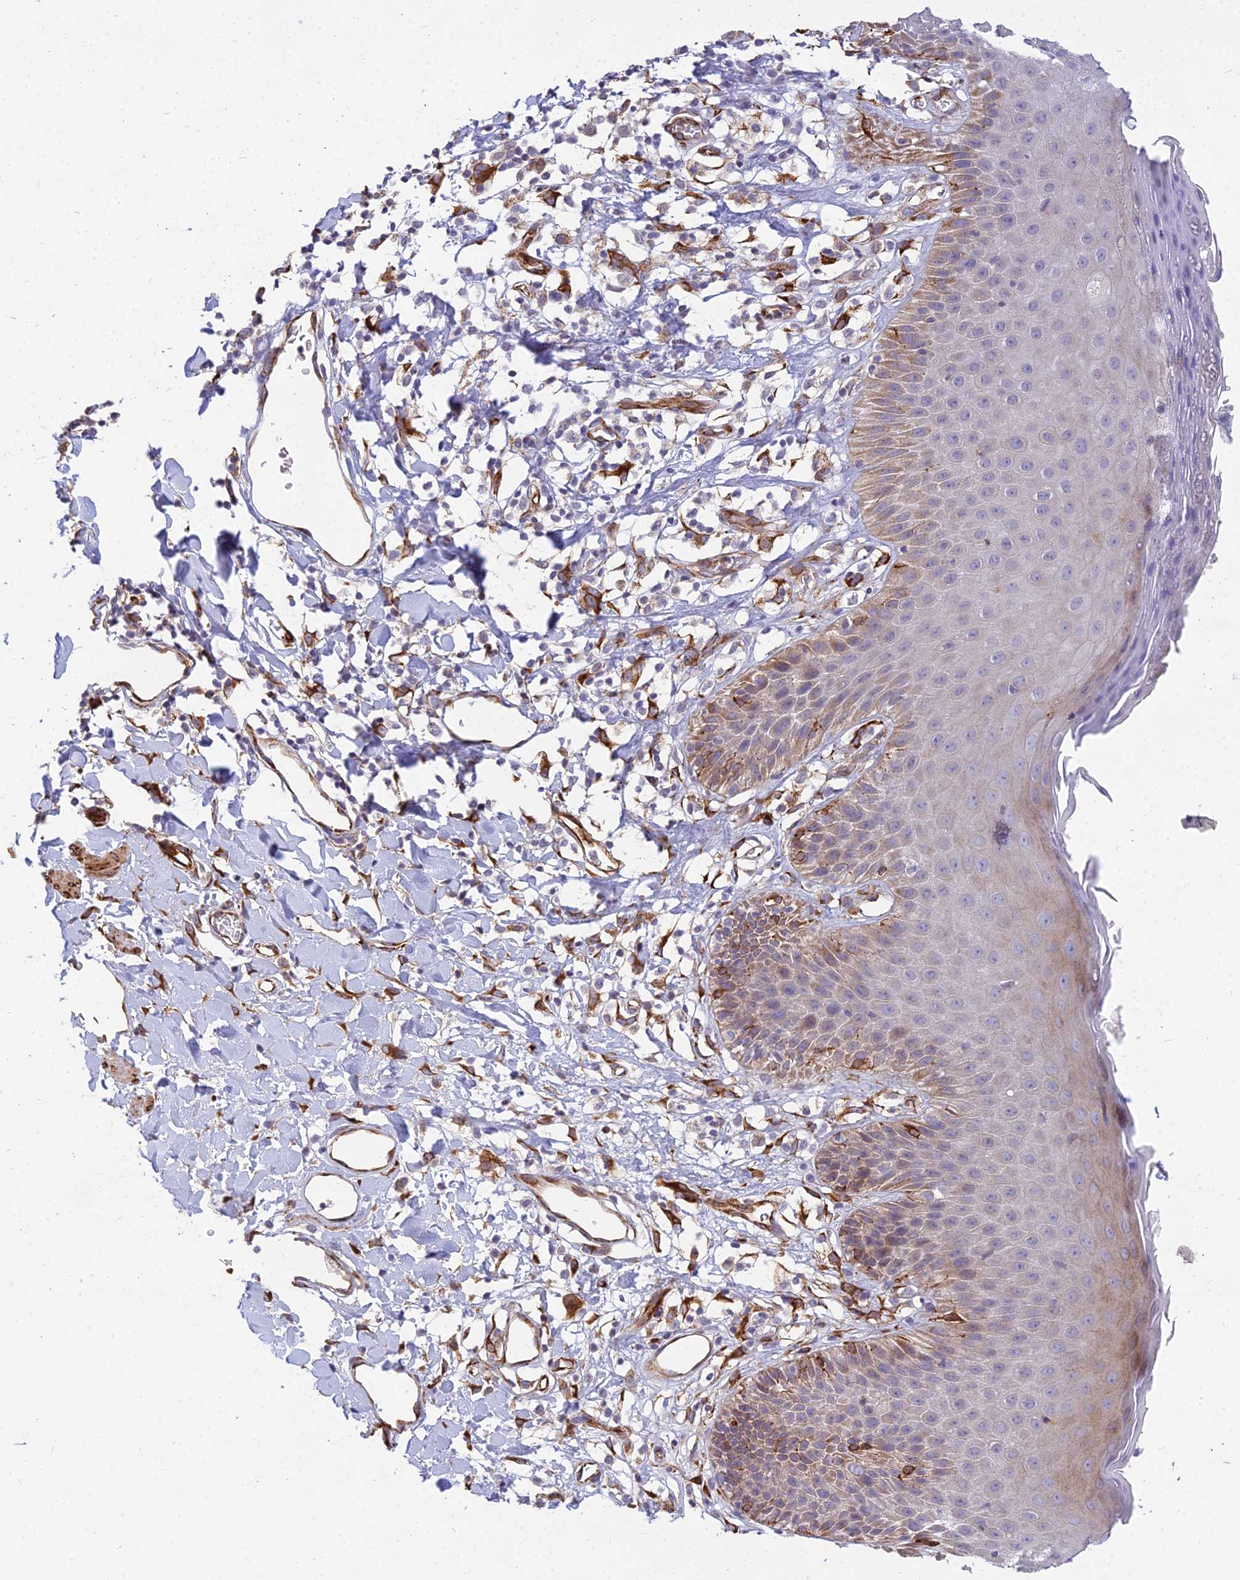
{"staining": {"intensity": "strong", "quantity": "<25%", "location": "cytoplasmic/membranous"}, "tissue": "skin", "cell_type": "Epidermal cells", "image_type": "normal", "snomed": [{"axis": "morphology", "description": "Normal tissue, NOS"}, {"axis": "topography", "description": "Vulva"}], "caption": "Immunohistochemical staining of normal skin displays <25% levels of strong cytoplasmic/membranous protein positivity in about <25% of epidermal cells.", "gene": "NDUFAF7", "patient": {"sex": "female", "age": 68}}